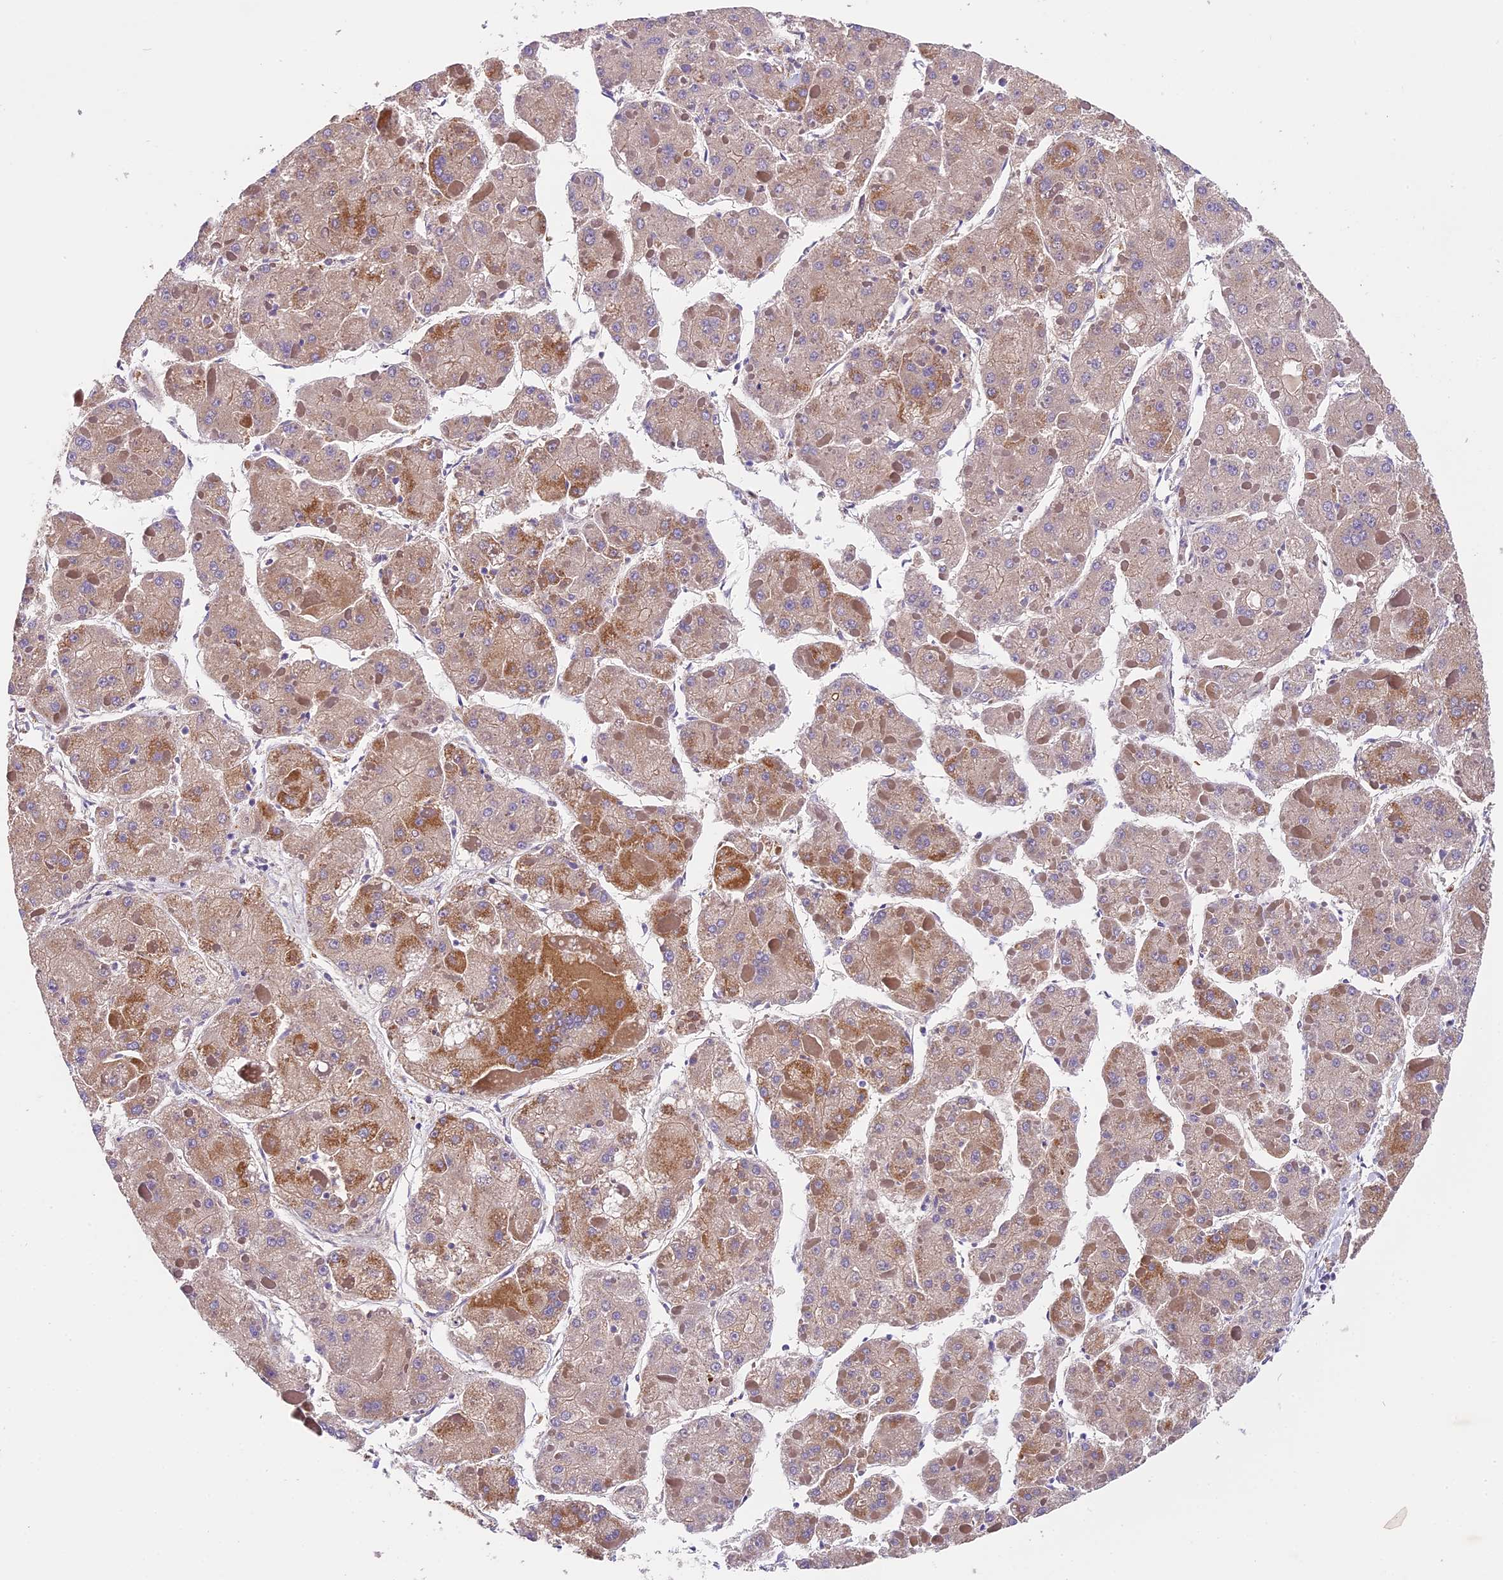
{"staining": {"intensity": "moderate", "quantity": "25%-75%", "location": "cytoplasmic/membranous"}, "tissue": "liver cancer", "cell_type": "Tumor cells", "image_type": "cancer", "snomed": [{"axis": "morphology", "description": "Carcinoma, Hepatocellular, NOS"}, {"axis": "topography", "description": "Liver"}], "caption": "Liver cancer (hepatocellular carcinoma) stained with immunohistochemistry (IHC) exhibits moderate cytoplasmic/membranous positivity in approximately 25%-75% of tumor cells.", "gene": "COPE", "patient": {"sex": "female", "age": 73}}